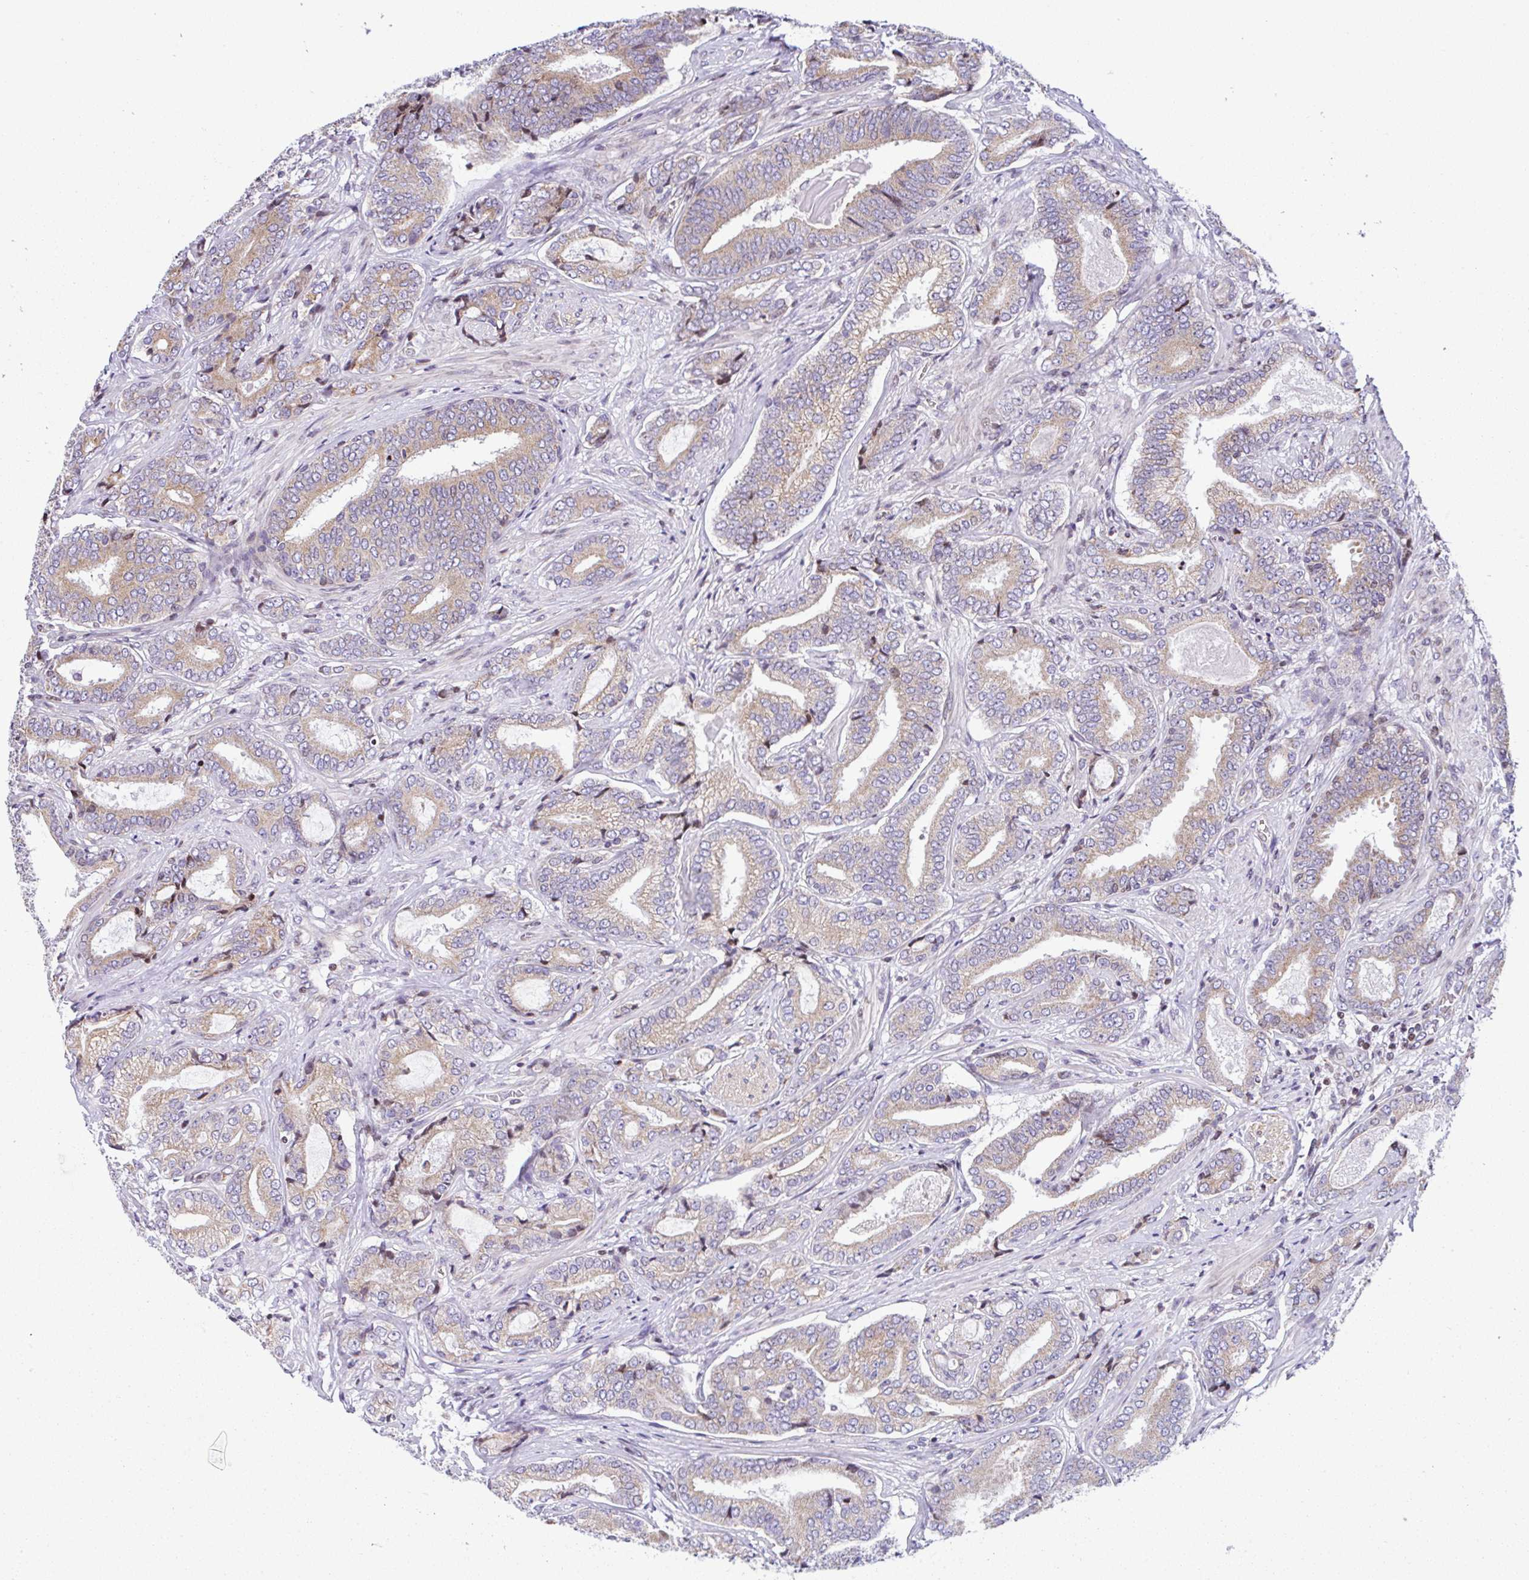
{"staining": {"intensity": "weak", "quantity": "25%-75%", "location": "cytoplasmic/membranous"}, "tissue": "prostate cancer", "cell_type": "Tumor cells", "image_type": "cancer", "snomed": [{"axis": "morphology", "description": "Adenocarcinoma, High grade"}, {"axis": "topography", "description": "Prostate"}], "caption": "Protein expression analysis of human prostate high-grade adenocarcinoma reveals weak cytoplasmic/membranous positivity in about 25%-75% of tumor cells. (DAB (3,3'-diaminobenzidine) IHC, brown staining for protein, blue staining for nuclei).", "gene": "FIGNL1", "patient": {"sex": "male", "age": 62}}